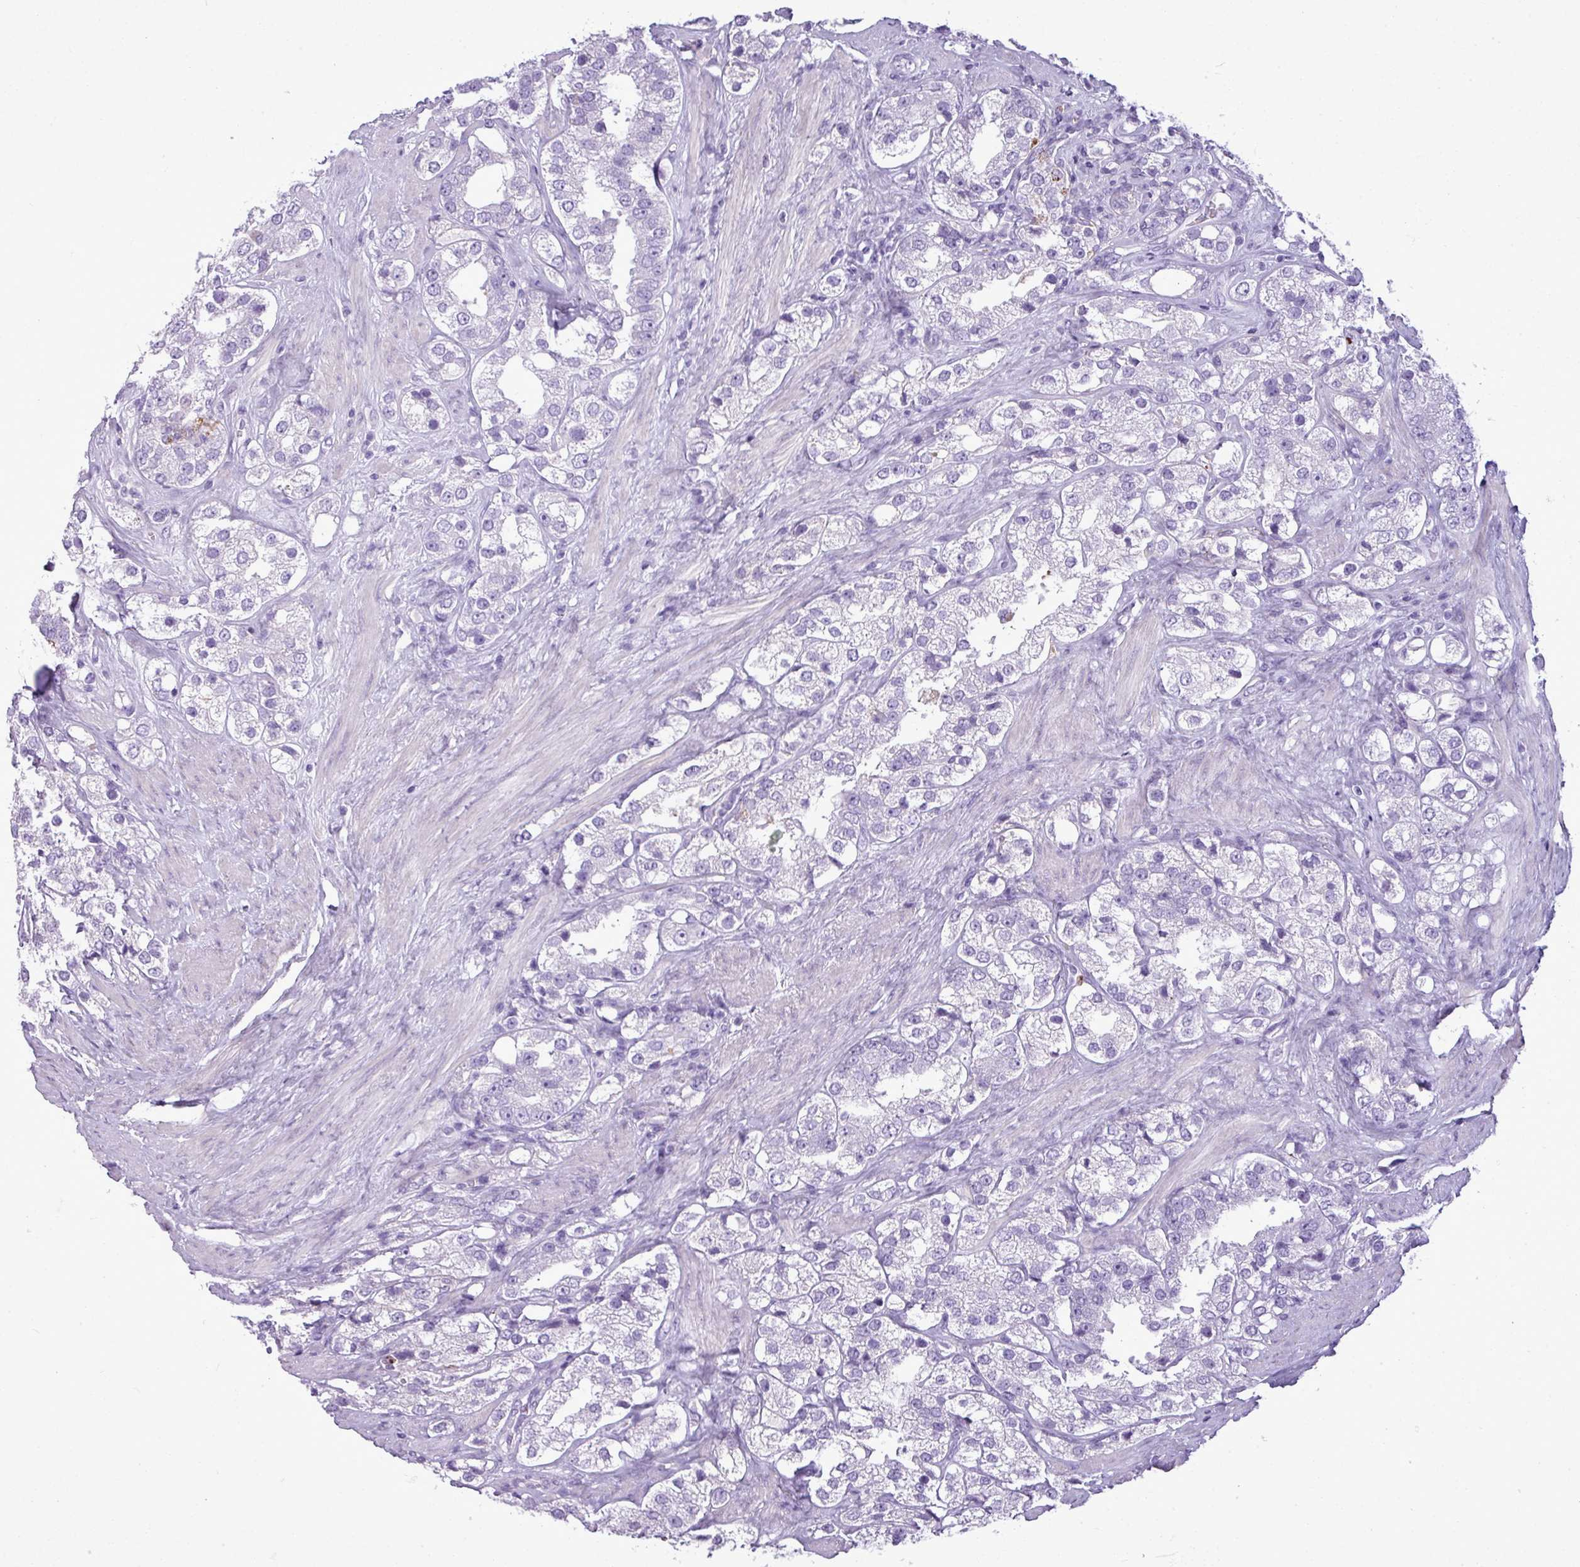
{"staining": {"intensity": "negative", "quantity": "none", "location": "none"}, "tissue": "prostate cancer", "cell_type": "Tumor cells", "image_type": "cancer", "snomed": [{"axis": "morphology", "description": "Adenocarcinoma, NOS"}, {"axis": "topography", "description": "Prostate"}], "caption": "DAB immunohistochemical staining of human prostate cancer (adenocarcinoma) demonstrates no significant expression in tumor cells.", "gene": "RBMXL2", "patient": {"sex": "male", "age": 79}}